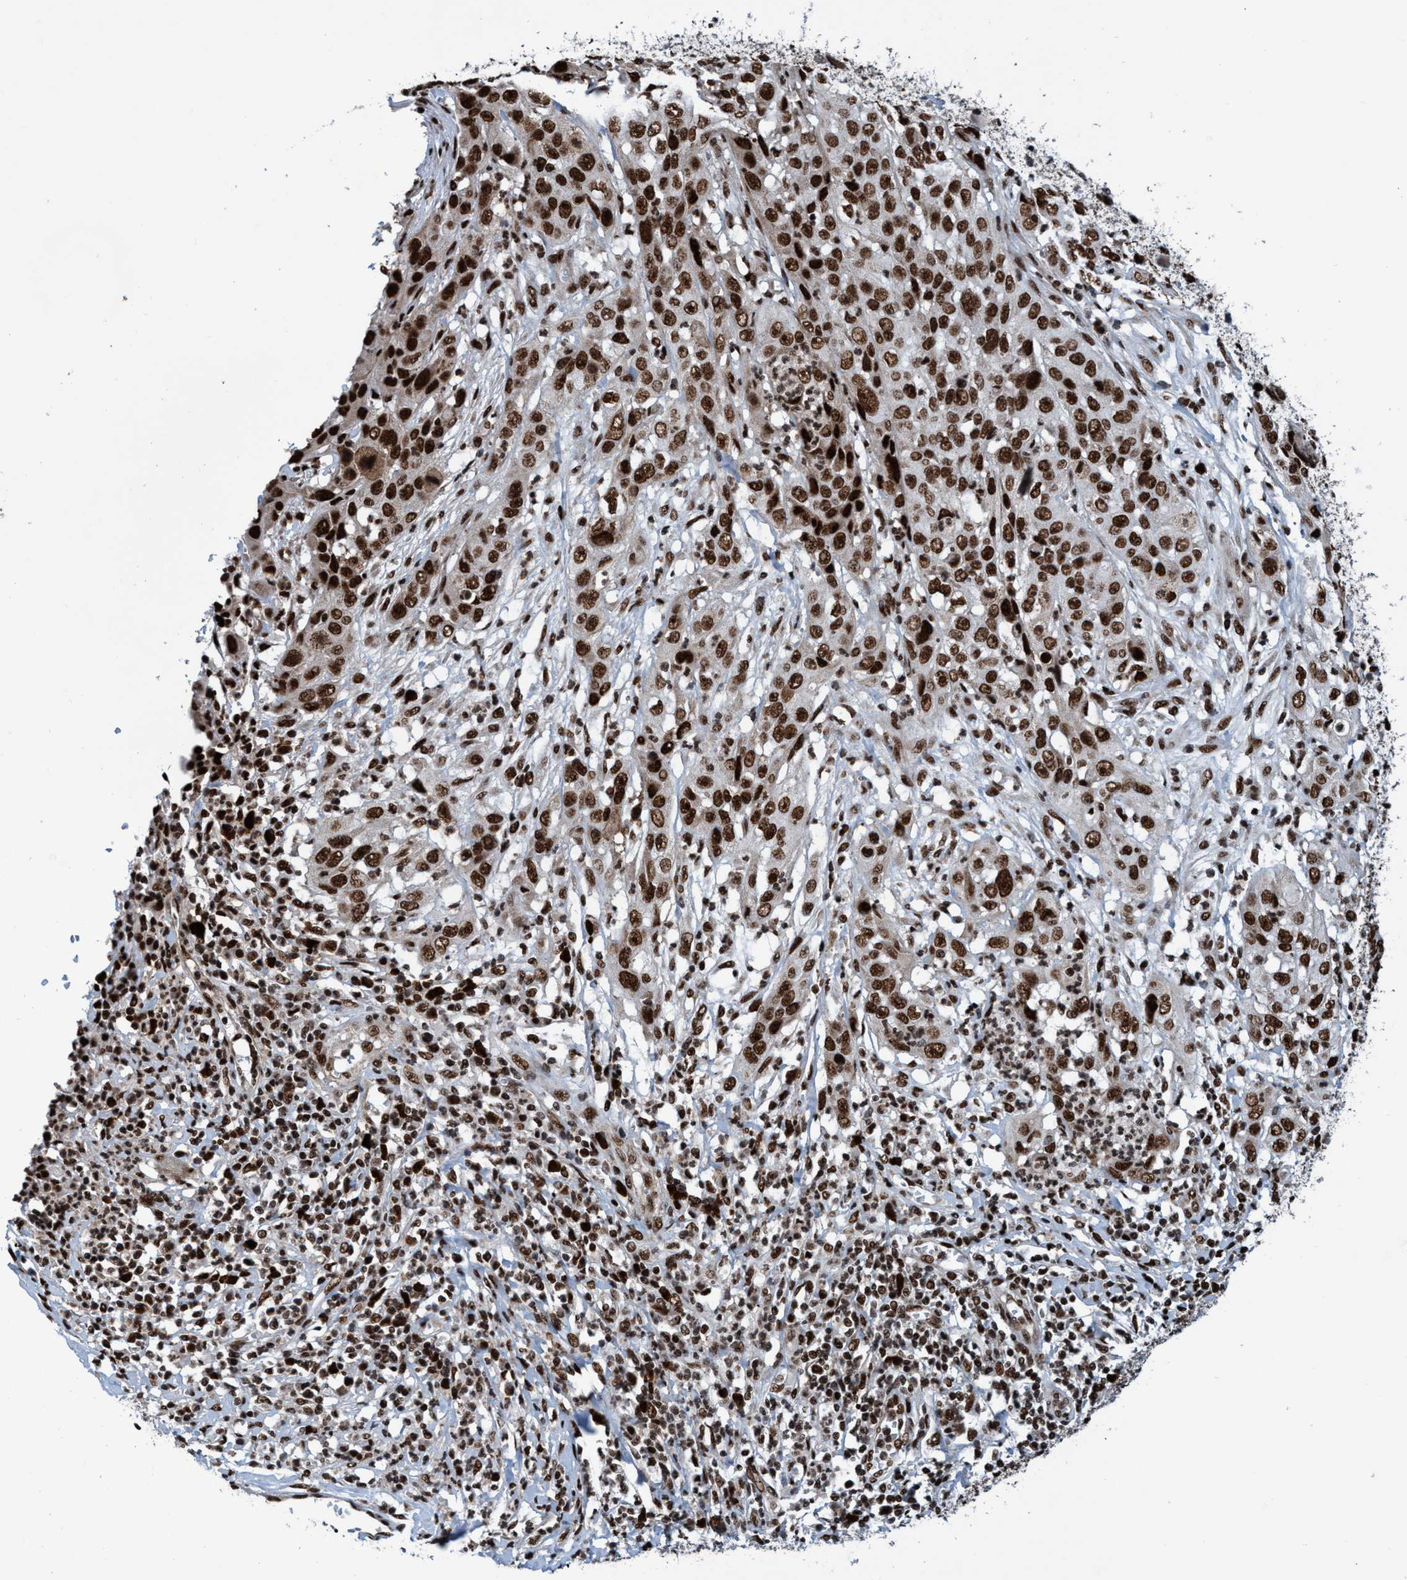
{"staining": {"intensity": "strong", "quantity": ">75%", "location": "nuclear"}, "tissue": "cervical cancer", "cell_type": "Tumor cells", "image_type": "cancer", "snomed": [{"axis": "morphology", "description": "Squamous cell carcinoma, NOS"}, {"axis": "topography", "description": "Cervix"}], "caption": "Protein expression by immunohistochemistry (IHC) demonstrates strong nuclear positivity in about >75% of tumor cells in squamous cell carcinoma (cervical).", "gene": "TOPBP1", "patient": {"sex": "female", "age": 32}}